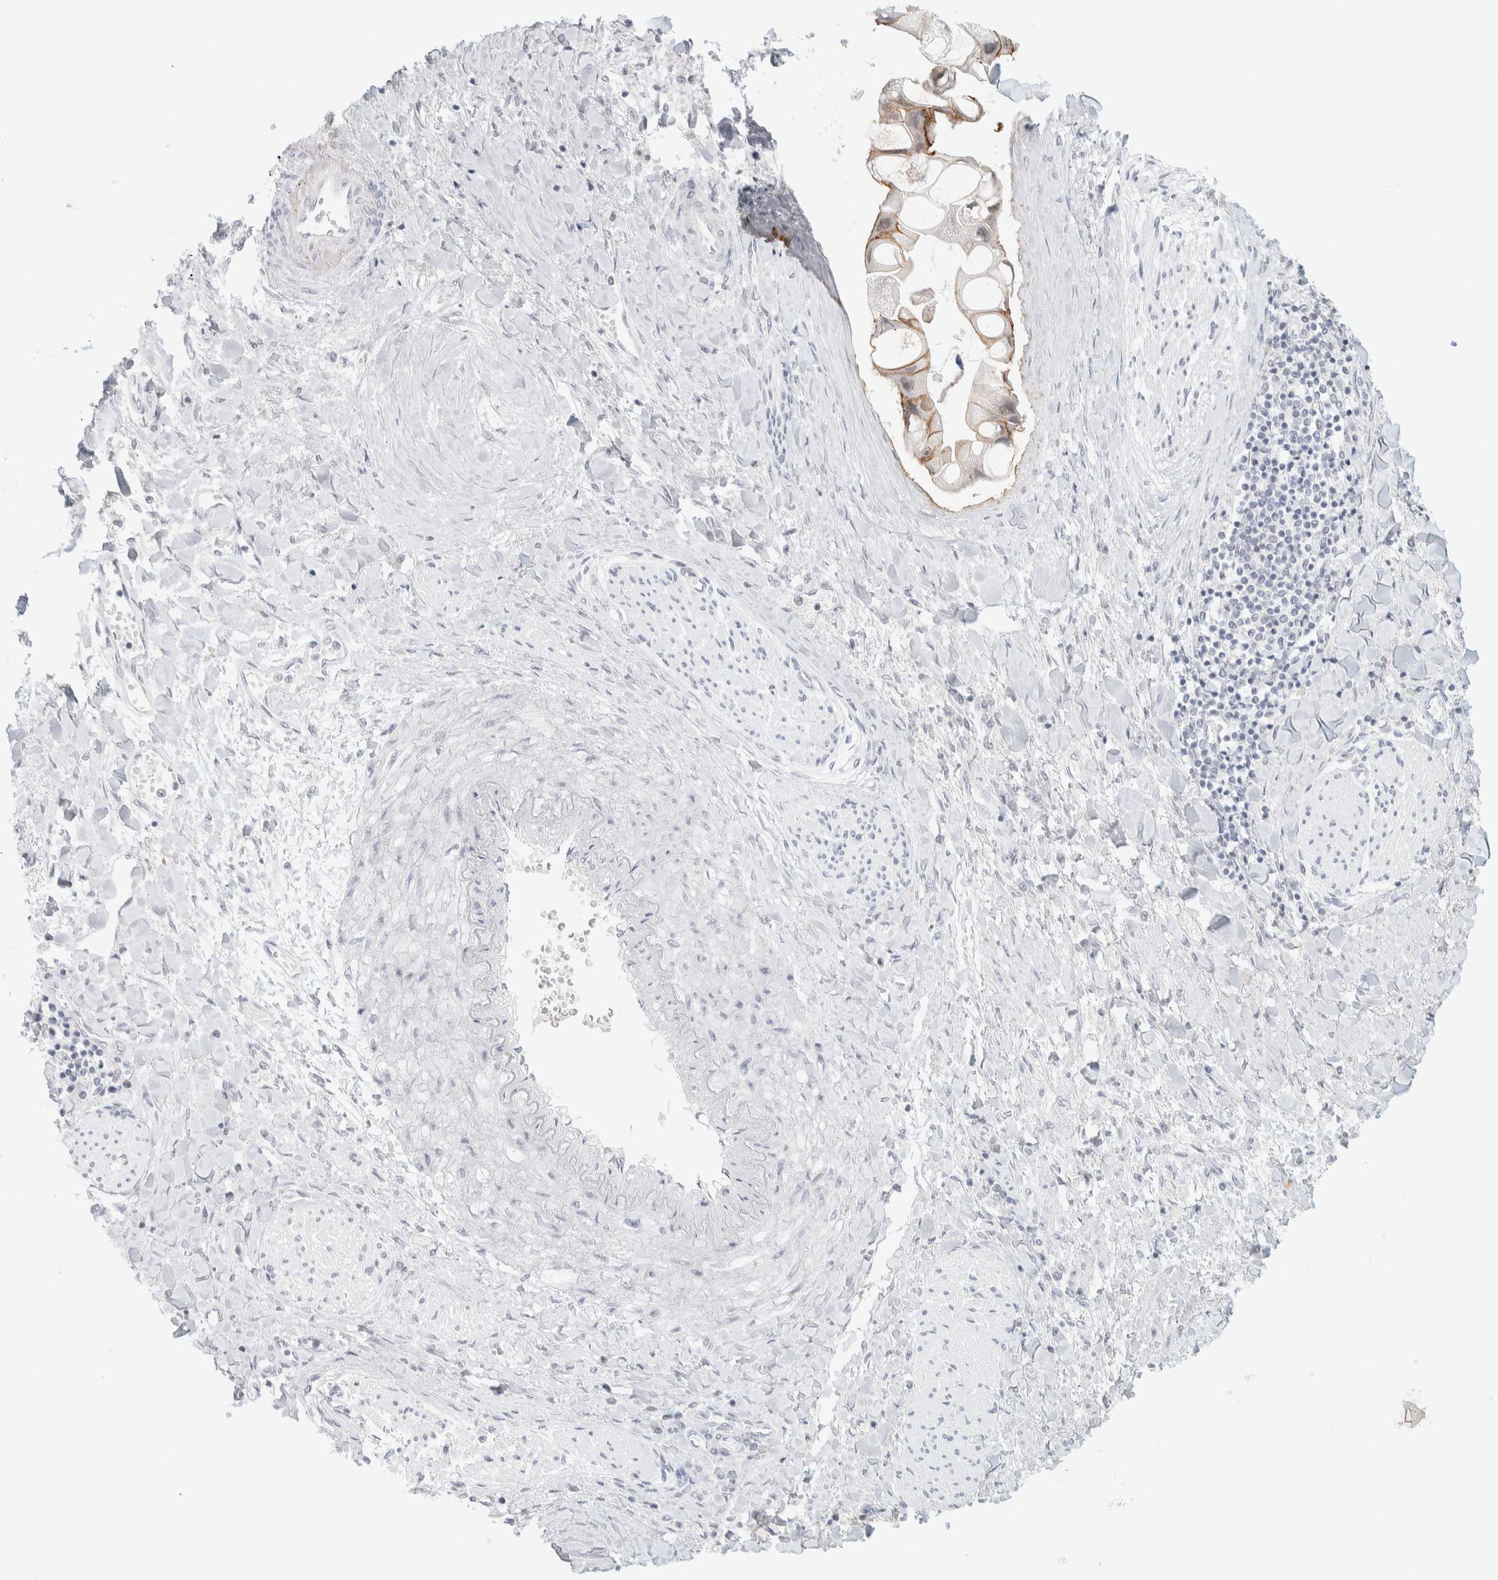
{"staining": {"intensity": "weak", "quantity": "<25%", "location": "cytoplasmic/membranous,nuclear"}, "tissue": "liver cancer", "cell_type": "Tumor cells", "image_type": "cancer", "snomed": [{"axis": "morphology", "description": "Cholangiocarcinoma"}, {"axis": "topography", "description": "Liver"}], "caption": "Immunohistochemical staining of human liver cancer (cholangiocarcinoma) reveals no significant positivity in tumor cells. (Stains: DAB (3,3'-diaminobenzidine) immunohistochemistry with hematoxylin counter stain, Microscopy: brightfield microscopy at high magnification).", "gene": "CDH17", "patient": {"sex": "male", "age": 50}}